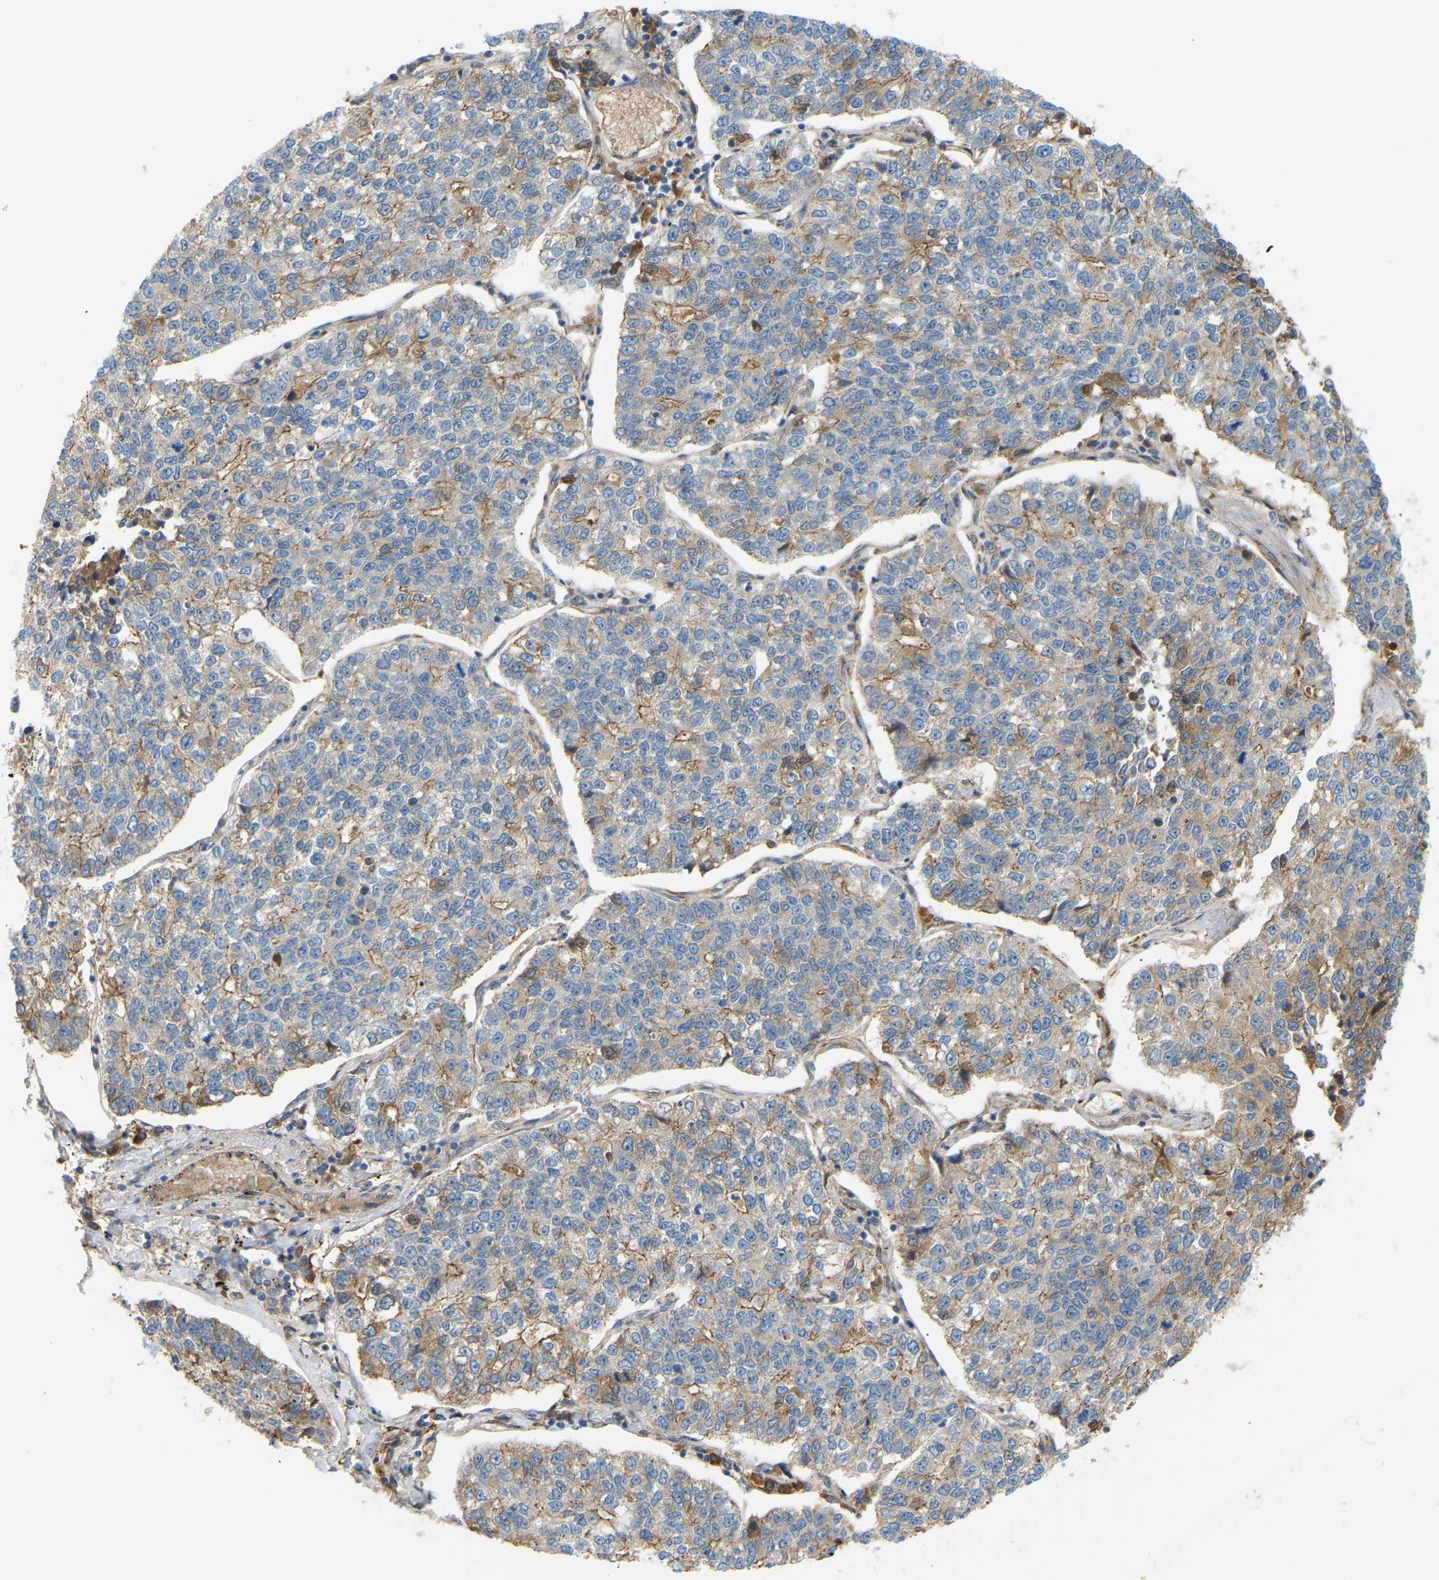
{"staining": {"intensity": "negative", "quantity": "none", "location": "none"}, "tissue": "lung cancer", "cell_type": "Tumor cells", "image_type": "cancer", "snomed": [{"axis": "morphology", "description": "Adenocarcinoma, NOS"}, {"axis": "topography", "description": "Lung"}], "caption": "Photomicrograph shows no protein staining in tumor cells of lung adenocarcinoma tissue.", "gene": "PTCD1", "patient": {"sex": "male", "age": 49}}